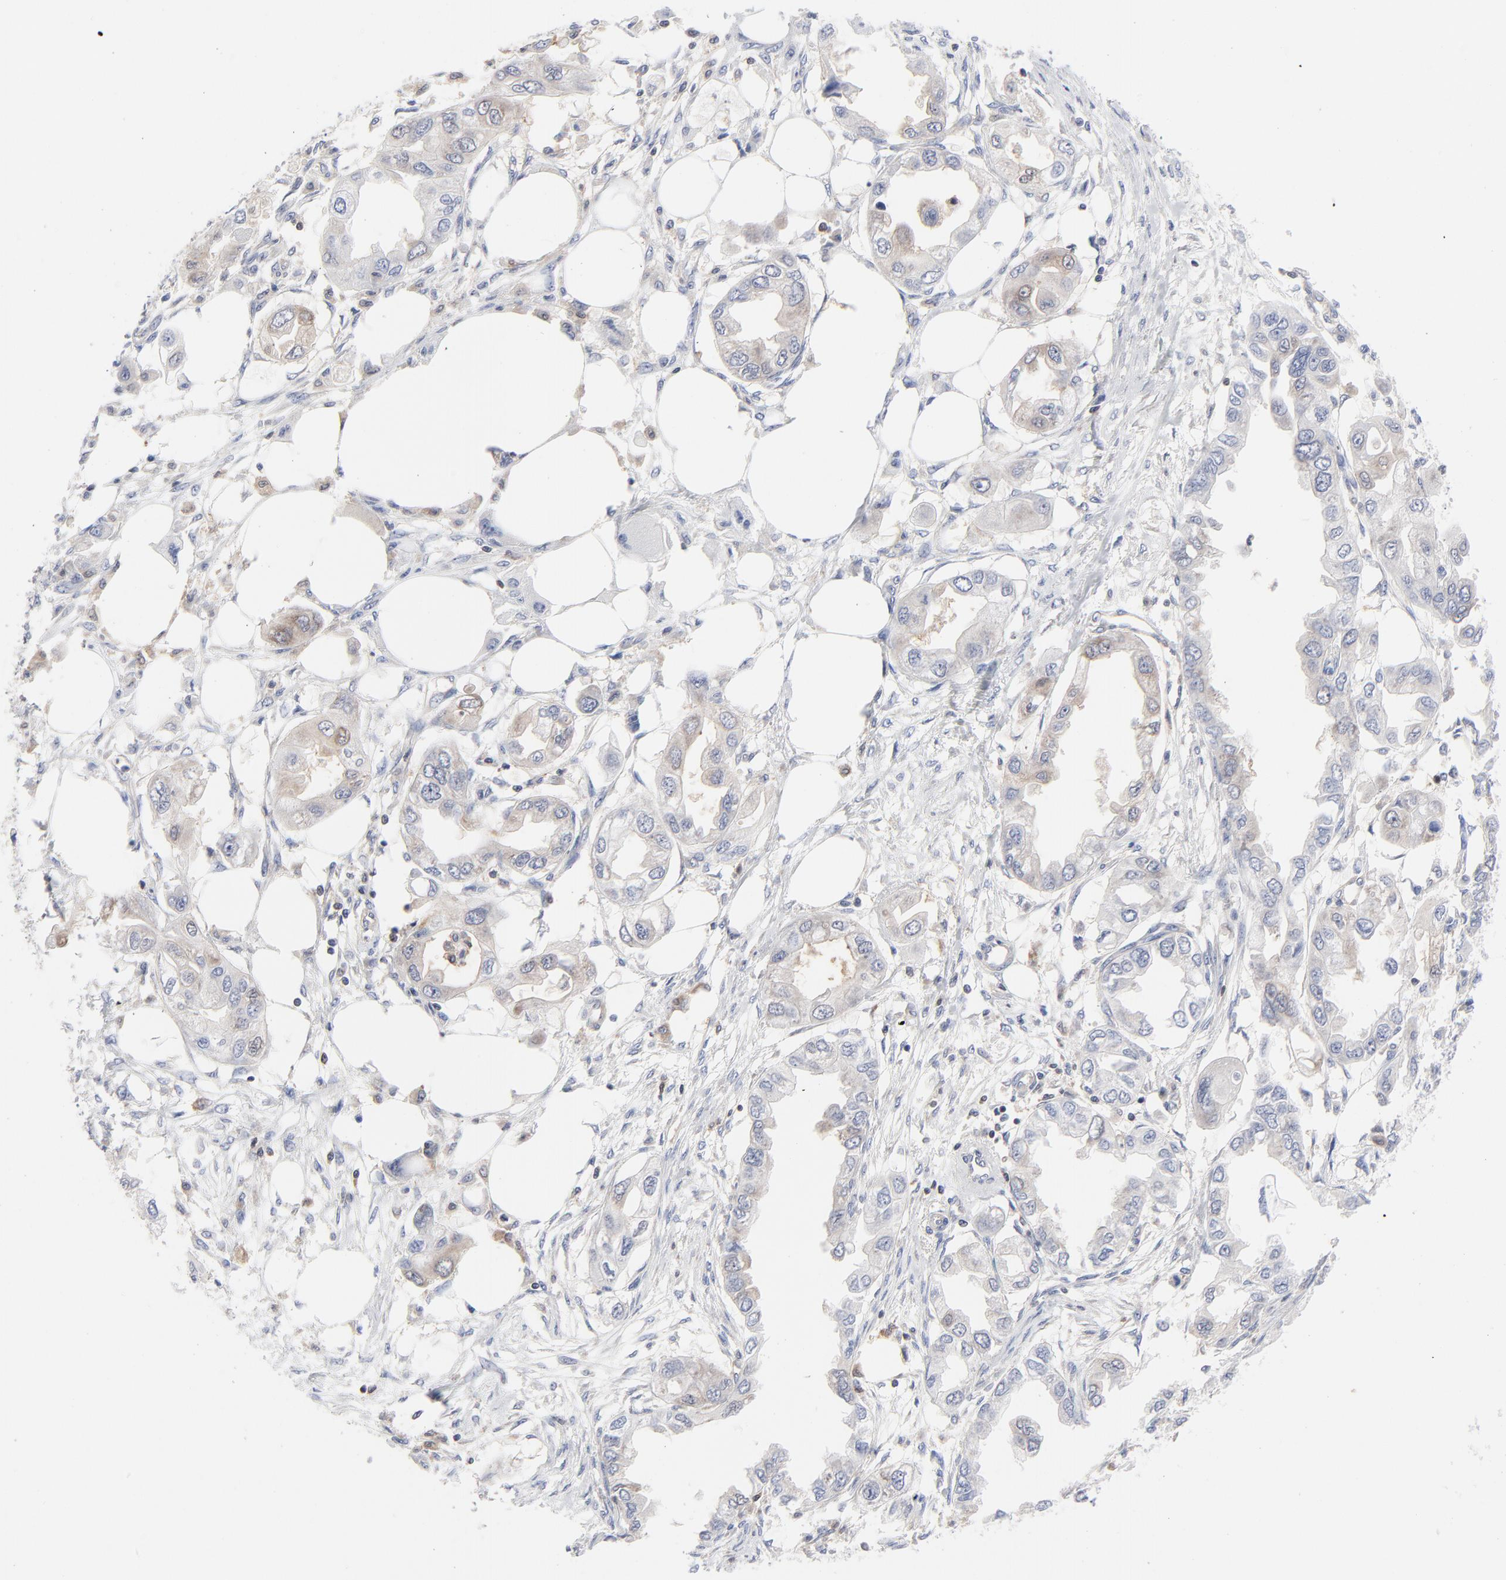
{"staining": {"intensity": "weak", "quantity": "<25%", "location": "cytoplasmic/membranous"}, "tissue": "endometrial cancer", "cell_type": "Tumor cells", "image_type": "cancer", "snomed": [{"axis": "morphology", "description": "Adenocarcinoma, NOS"}, {"axis": "topography", "description": "Endometrium"}], "caption": "Endometrial cancer (adenocarcinoma) was stained to show a protein in brown. There is no significant positivity in tumor cells.", "gene": "CAB39L", "patient": {"sex": "female", "age": 67}}